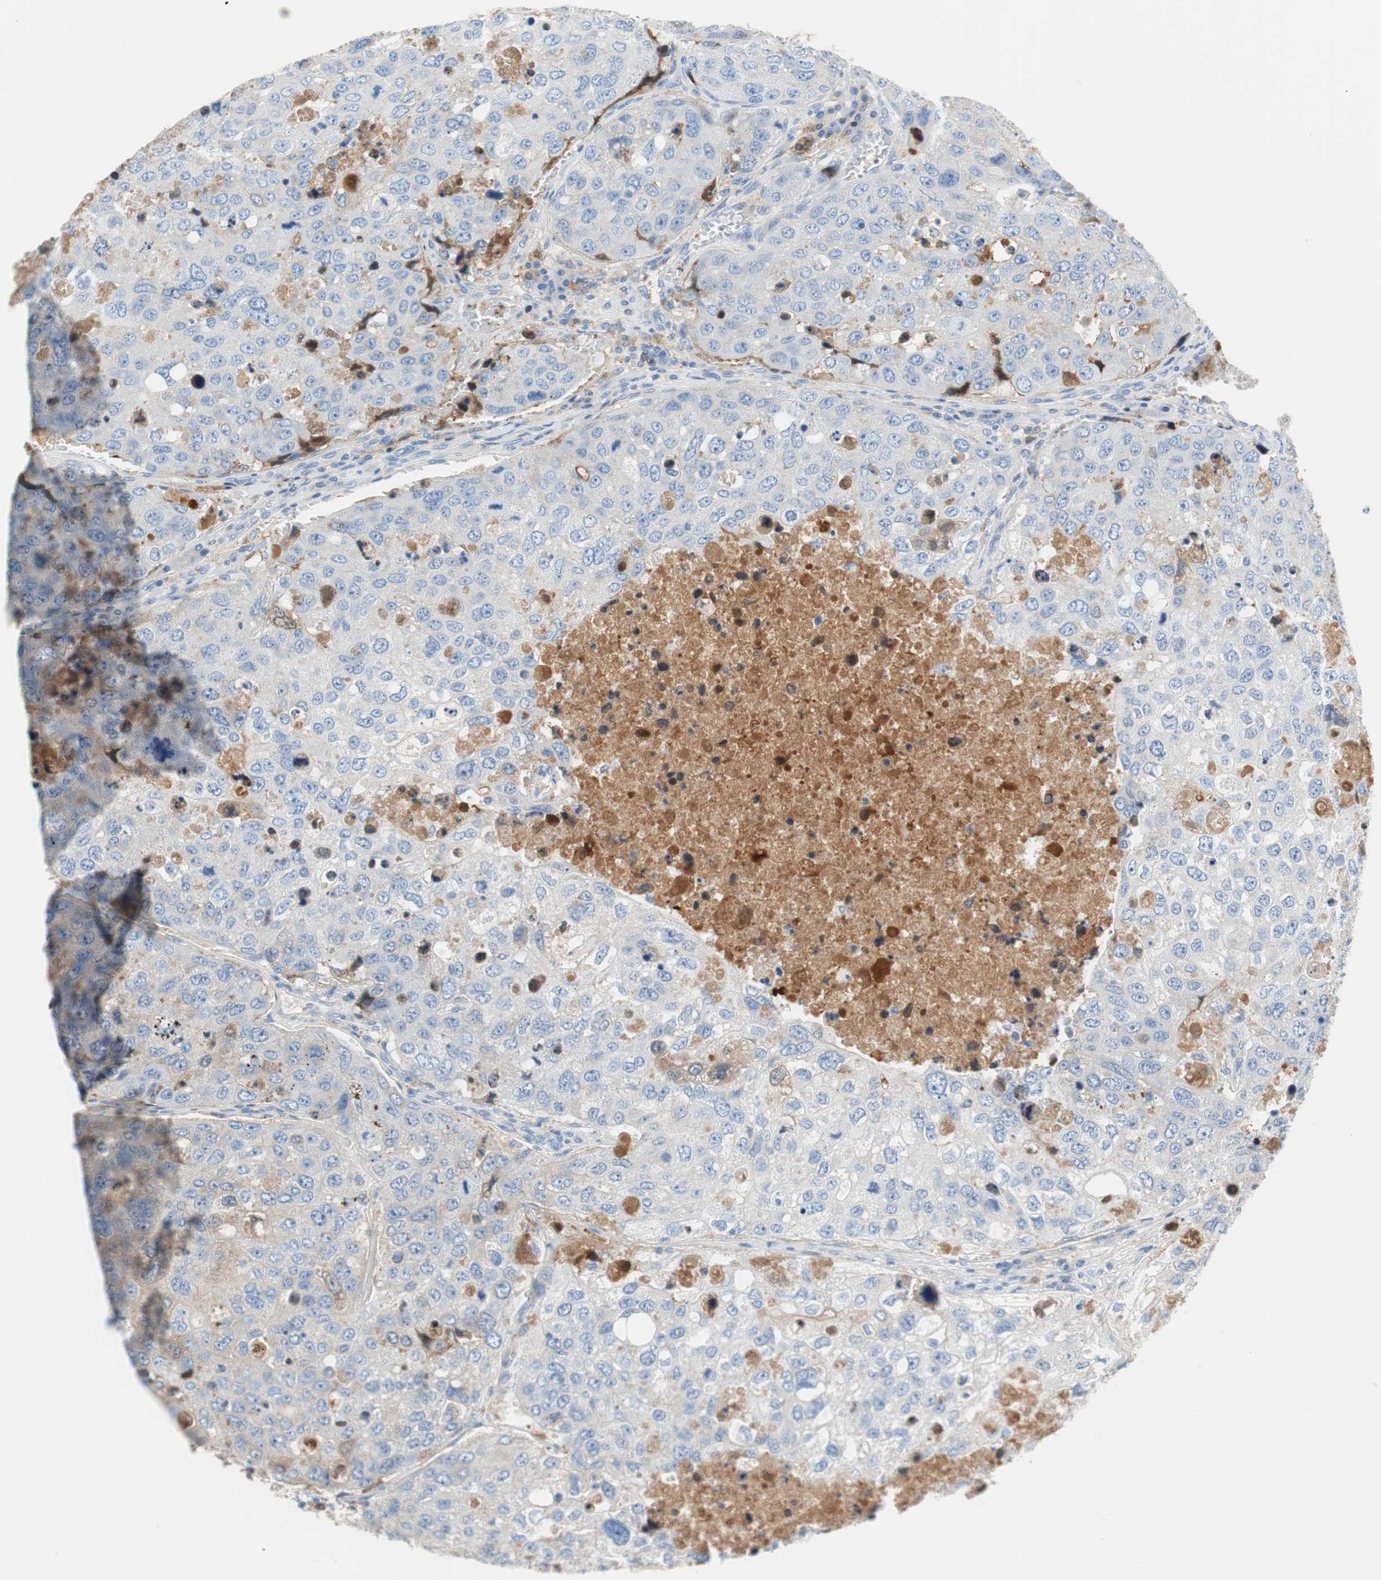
{"staining": {"intensity": "weak", "quantity": "<25%", "location": "cytoplasmic/membranous"}, "tissue": "urothelial cancer", "cell_type": "Tumor cells", "image_type": "cancer", "snomed": [{"axis": "morphology", "description": "Urothelial carcinoma, High grade"}, {"axis": "topography", "description": "Lymph node"}, {"axis": "topography", "description": "Urinary bladder"}], "caption": "High magnification brightfield microscopy of high-grade urothelial carcinoma stained with DAB (brown) and counterstained with hematoxylin (blue): tumor cells show no significant positivity.", "gene": "RBP4", "patient": {"sex": "male", "age": 51}}